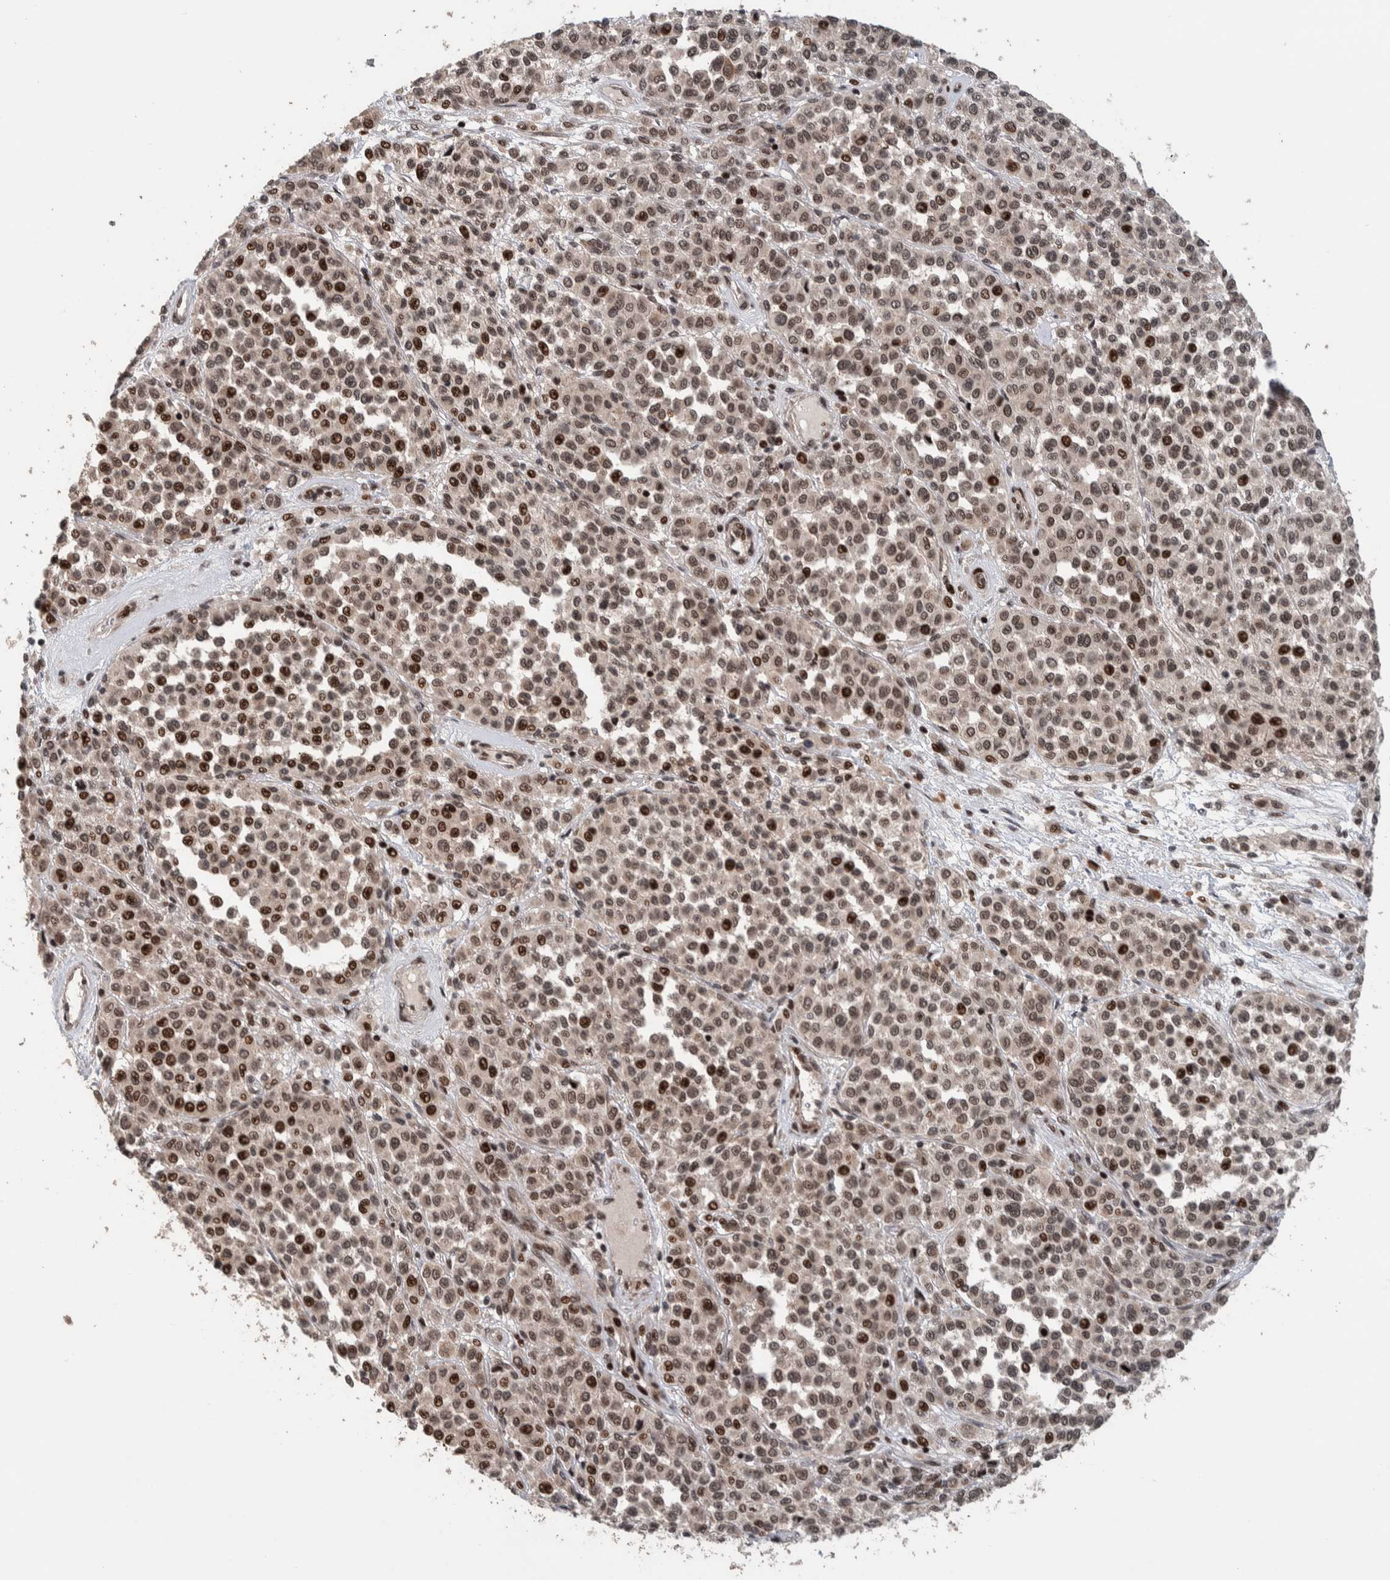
{"staining": {"intensity": "strong", "quantity": "25%-75%", "location": "nuclear"}, "tissue": "melanoma", "cell_type": "Tumor cells", "image_type": "cancer", "snomed": [{"axis": "morphology", "description": "Malignant melanoma, Metastatic site"}, {"axis": "topography", "description": "Pancreas"}], "caption": "The micrograph shows immunohistochemical staining of melanoma. There is strong nuclear expression is seen in approximately 25%-75% of tumor cells.", "gene": "CHD4", "patient": {"sex": "female", "age": 30}}